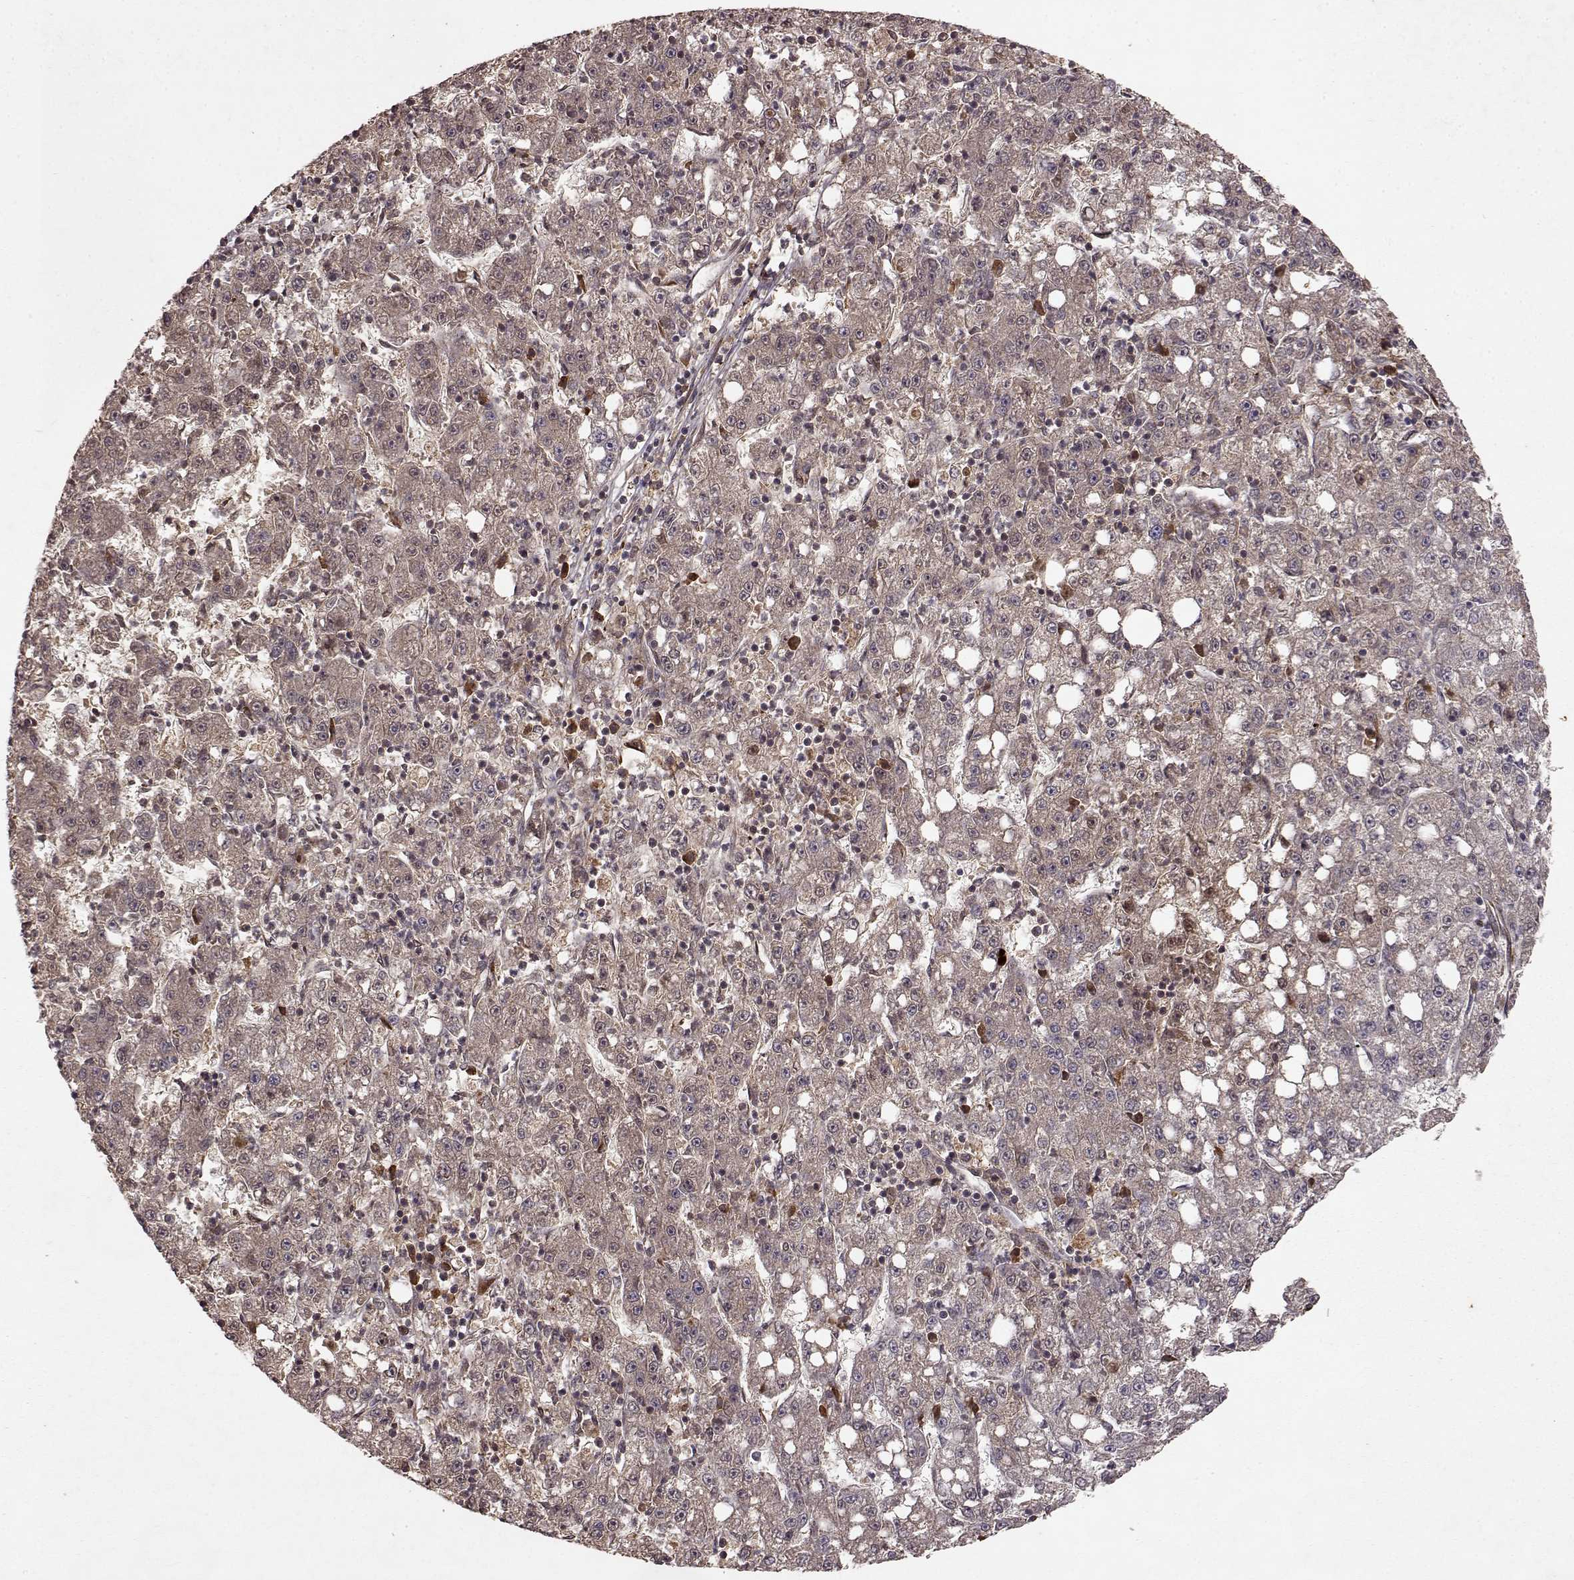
{"staining": {"intensity": "moderate", "quantity": "<25%", "location": "cytoplasmic/membranous"}, "tissue": "liver cancer", "cell_type": "Tumor cells", "image_type": "cancer", "snomed": [{"axis": "morphology", "description": "Carcinoma, Hepatocellular, NOS"}, {"axis": "topography", "description": "Liver"}], "caption": "Hepatocellular carcinoma (liver) stained with IHC reveals moderate cytoplasmic/membranous staining in approximately <25% of tumor cells.", "gene": "FSTL1", "patient": {"sex": "female", "age": 65}}